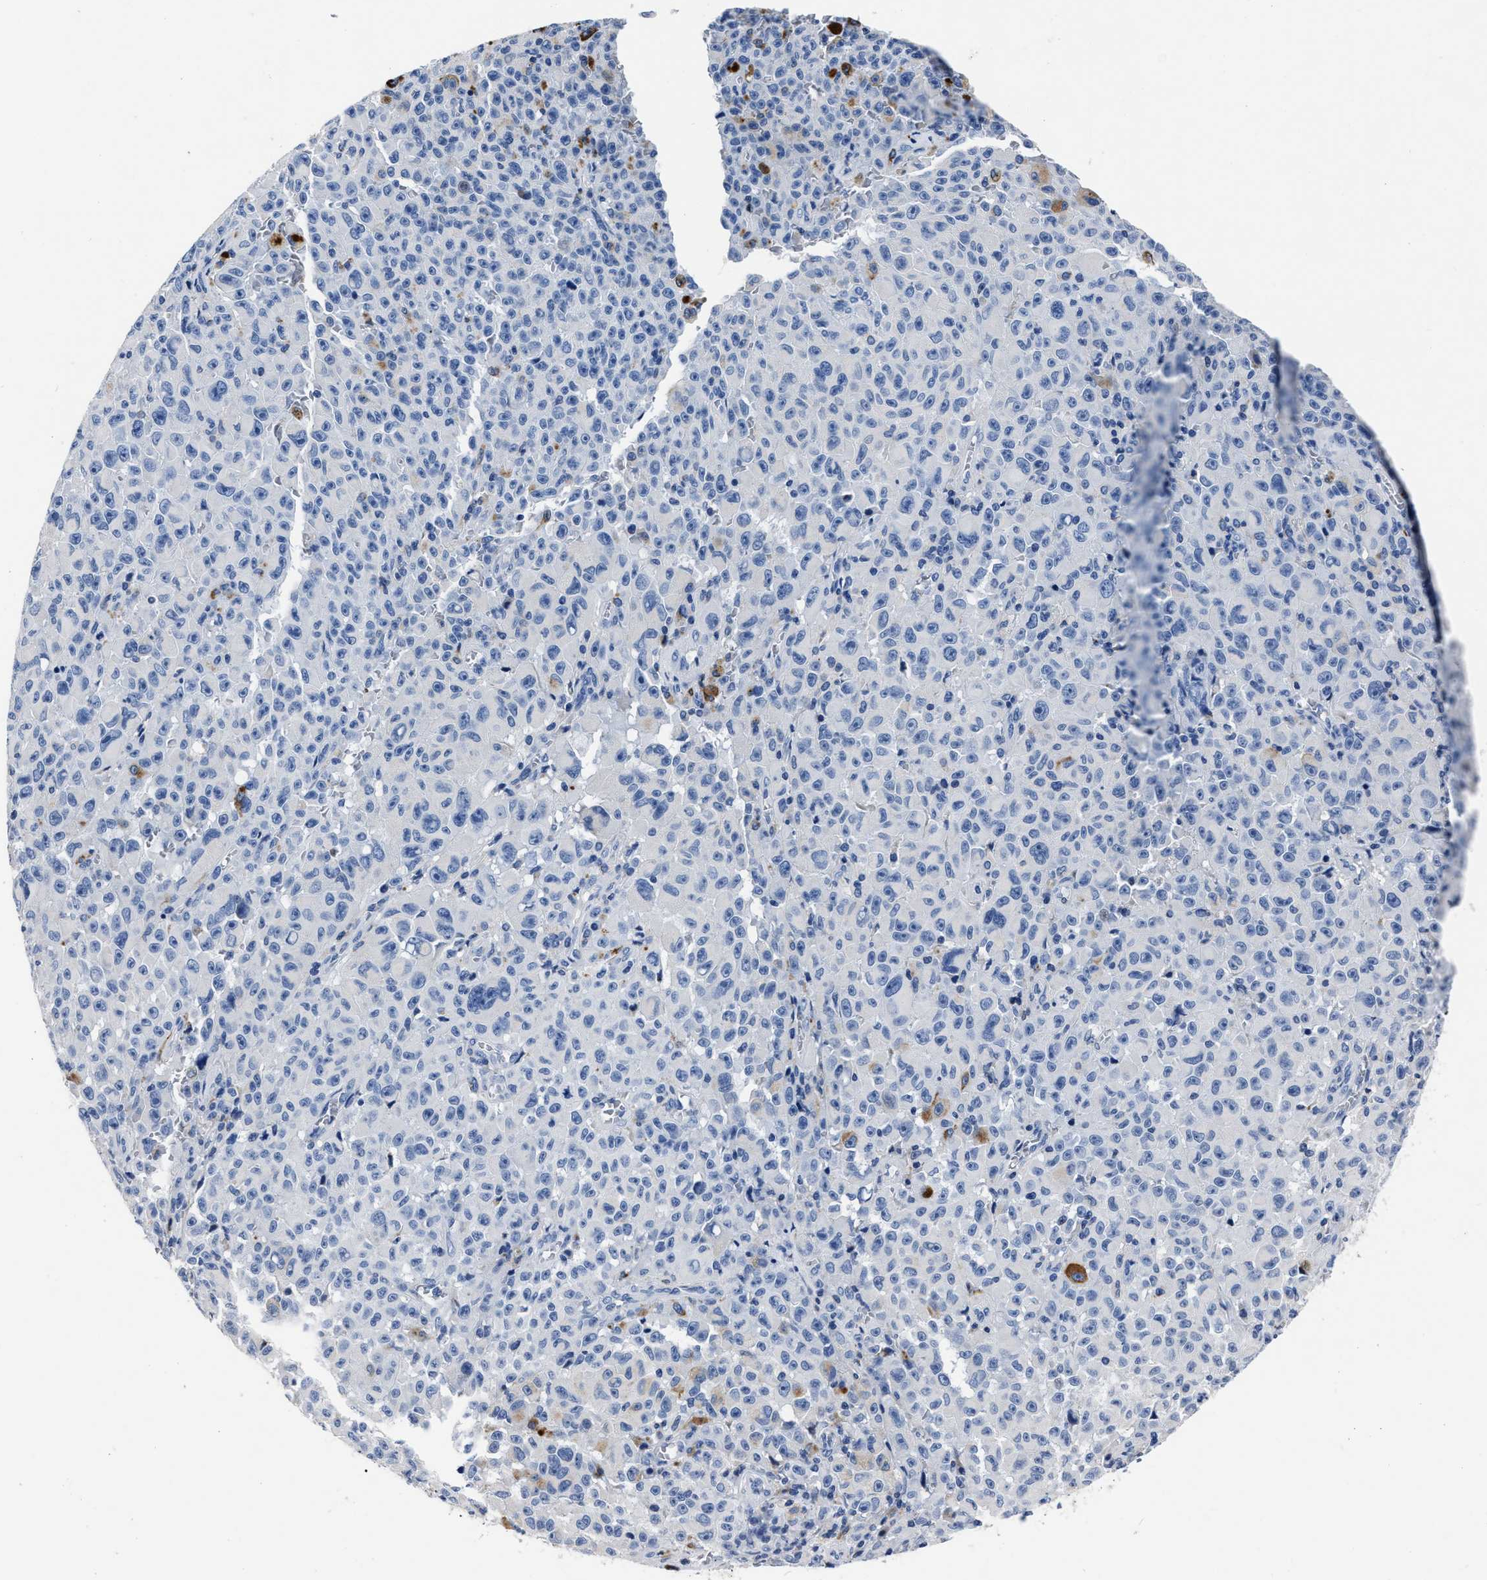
{"staining": {"intensity": "weak", "quantity": "<25%", "location": "cytoplasmic/membranous"}, "tissue": "melanoma", "cell_type": "Tumor cells", "image_type": "cancer", "snomed": [{"axis": "morphology", "description": "Malignant melanoma, NOS"}, {"axis": "topography", "description": "Skin"}], "caption": "IHC micrograph of malignant melanoma stained for a protein (brown), which reveals no expression in tumor cells. (Brightfield microscopy of DAB (3,3'-diaminobenzidine) immunohistochemistry (IHC) at high magnification).", "gene": "OR10G3", "patient": {"sex": "female", "age": 82}}